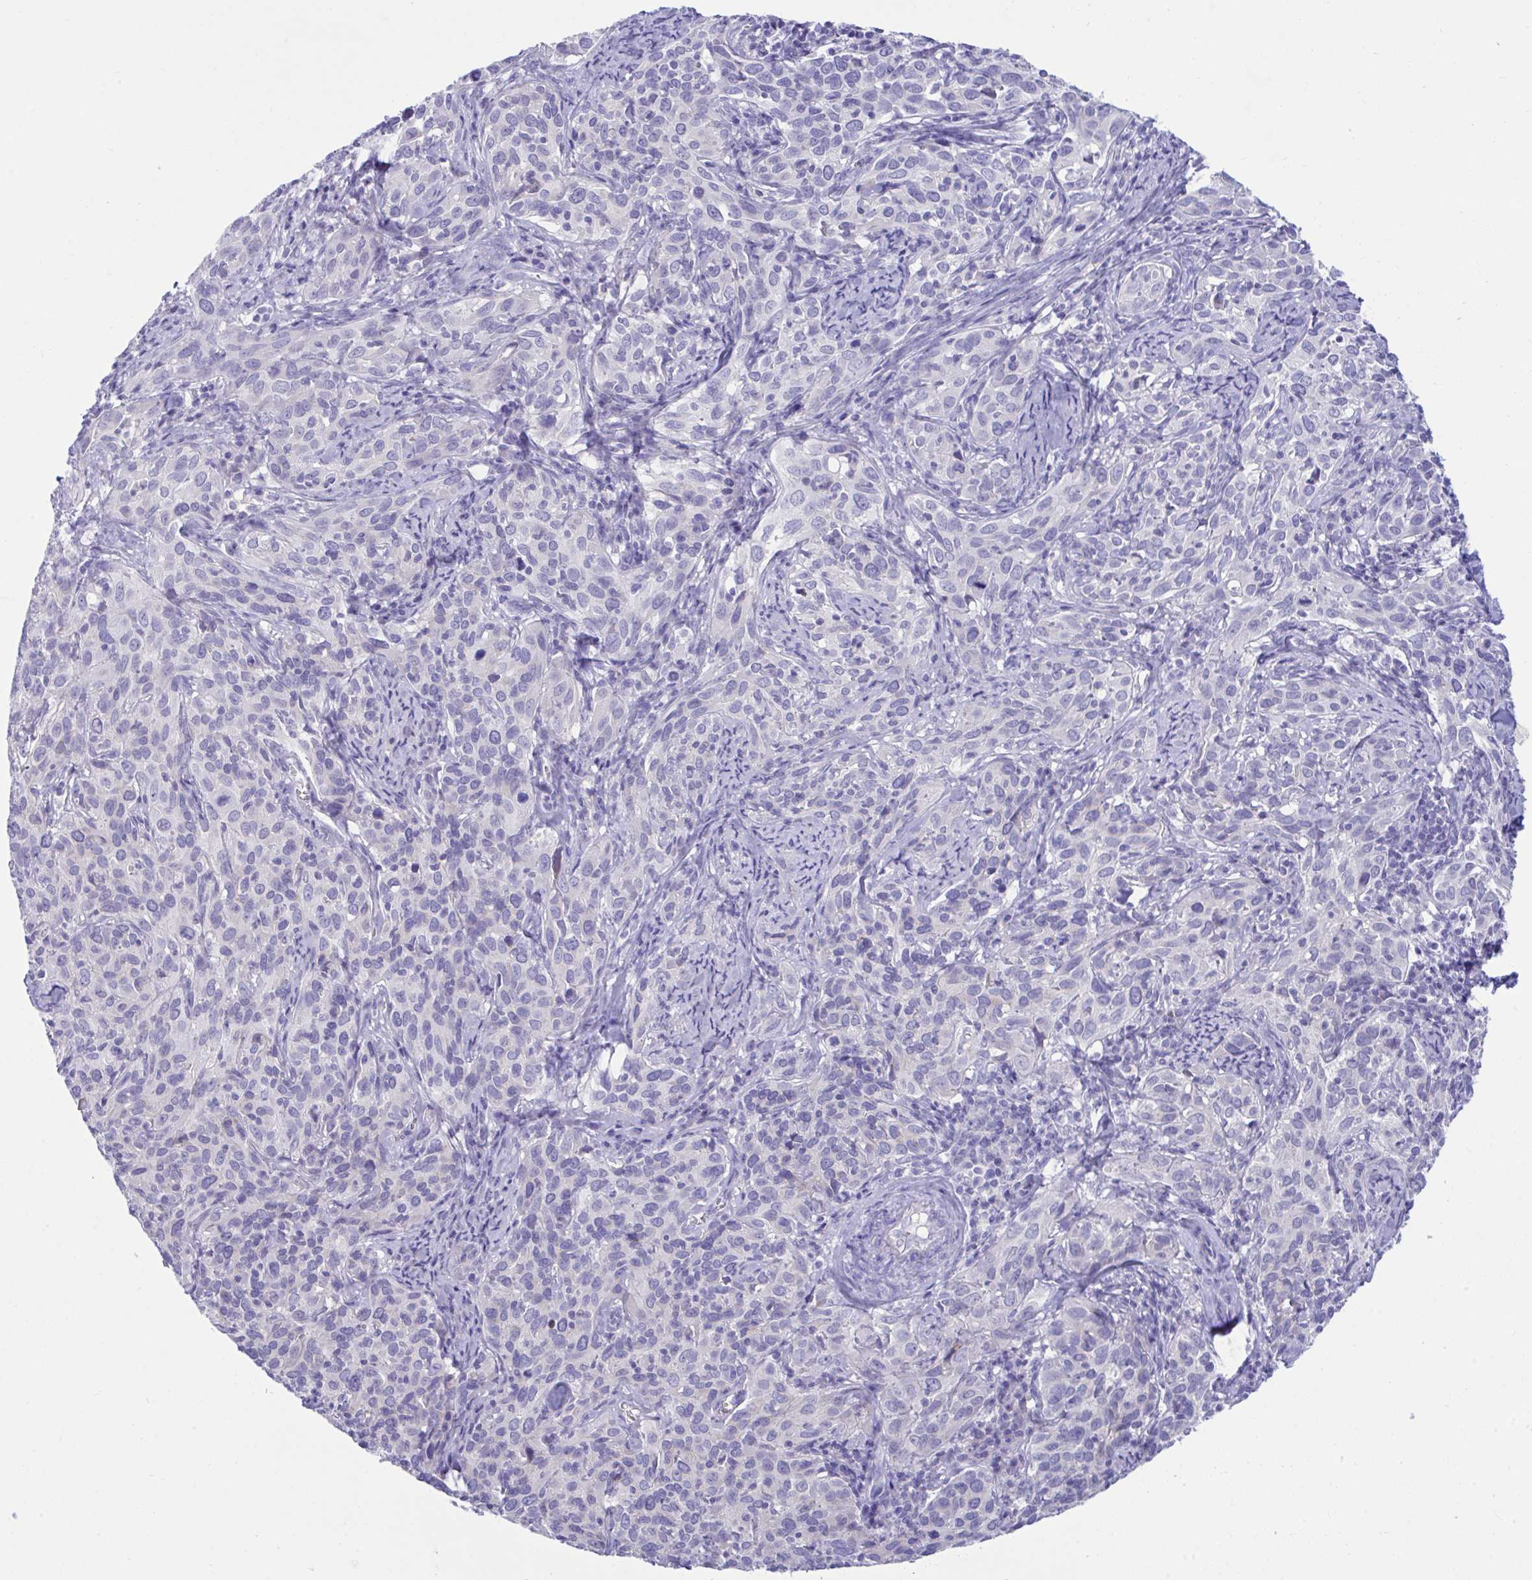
{"staining": {"intensity": "negative", "quantity": "none", "location": "none"}, "tissue": "cervical cancer", "cell_type": "Tumor cells", "image_type": "cancer", "snomed": [{"axis": "morphology", "description": "Squamous cell carcinoma, NOS"}, {"axis": "topography", "description": "Cervix"}], "caption": "This is an immunohistochemistry (IHC) photomicrograph of human squamous cell carcinoma (cervical). There is no positivity in tumor cells.", "gene": "PLEKHH1", "patient": {"sex": "female", "age": 51}}